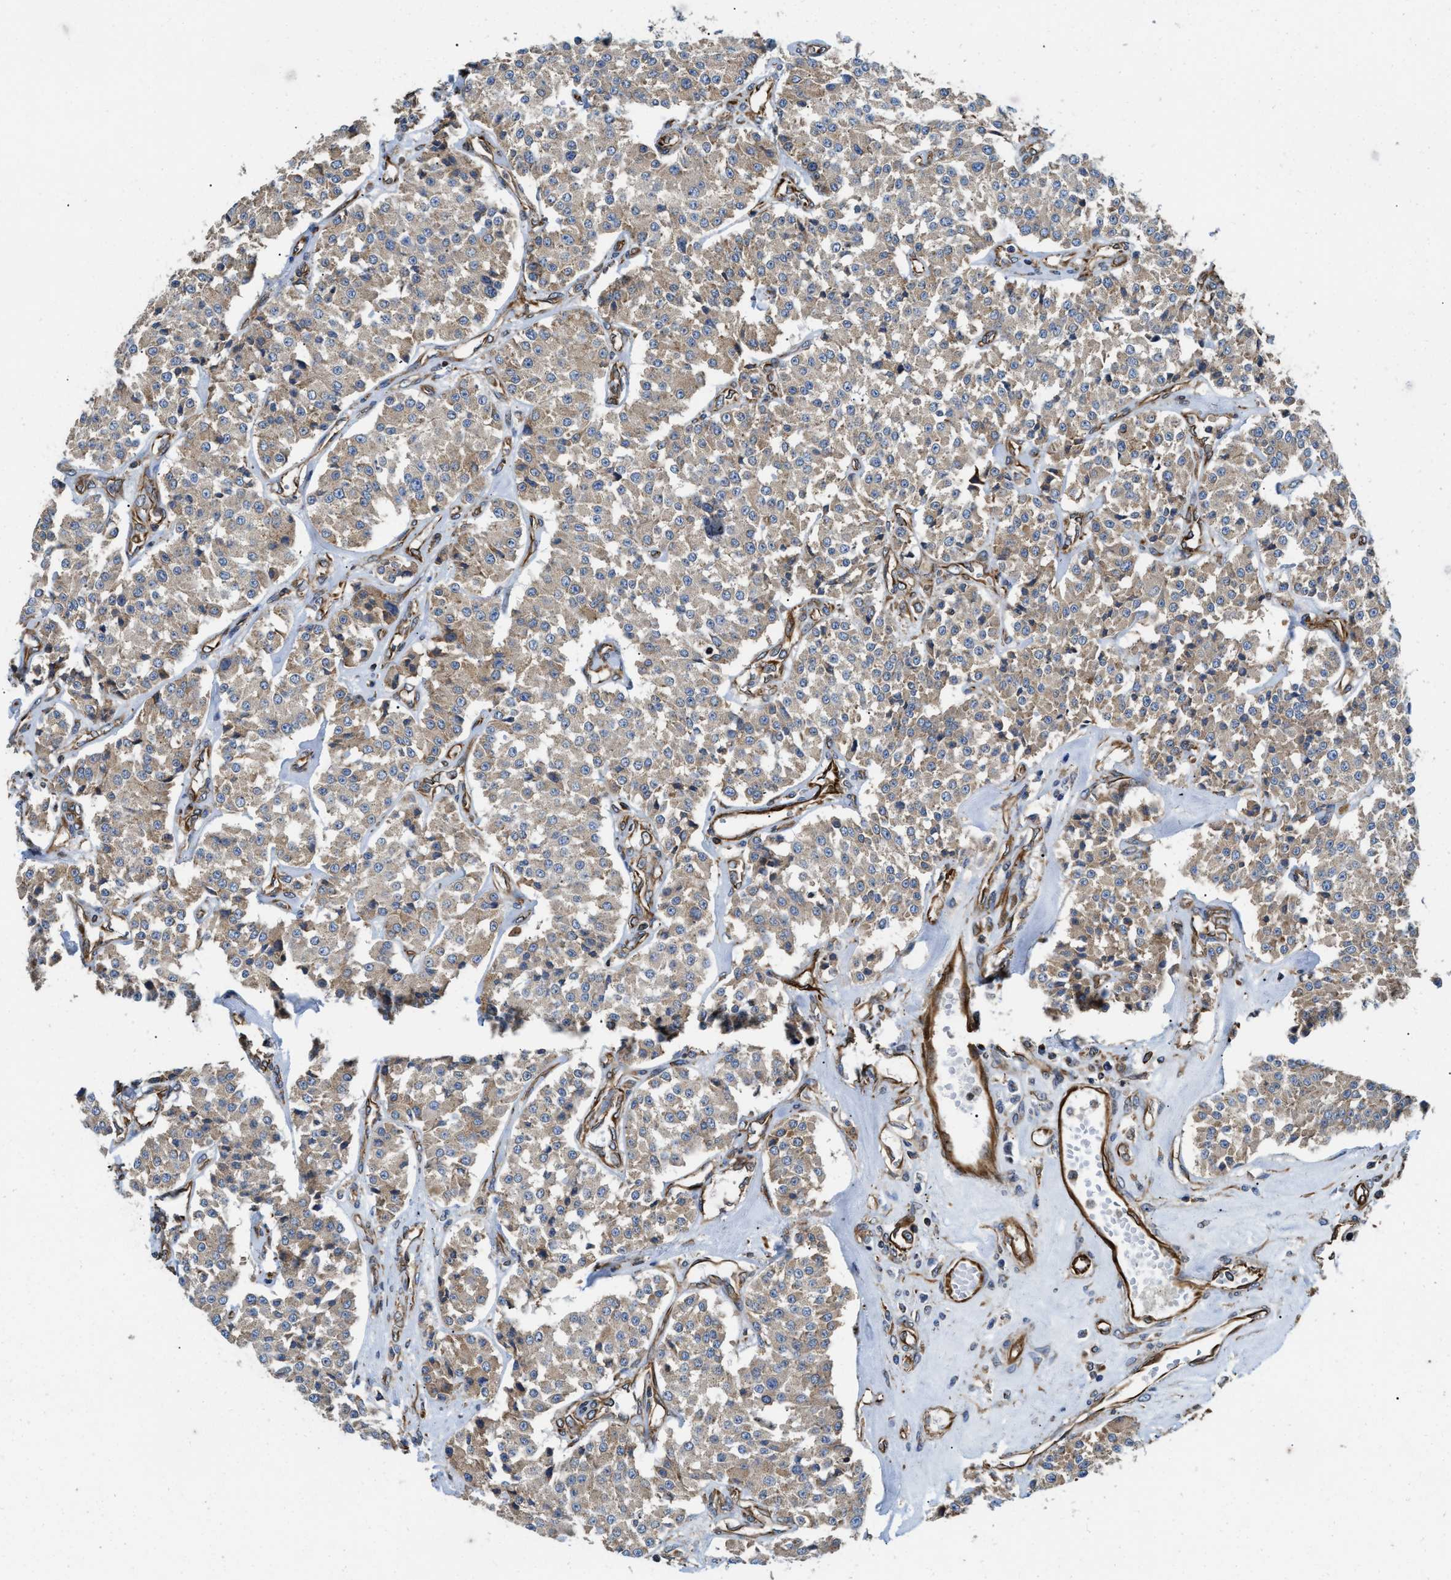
{"staining": {"intensity": "moderate", "quantity": ">75%", "location": "cytoplasmic/membranous"}, "tissue": "carcinoid", "cell_type": "Tumor cells", "image_type": "cancer", "snomed": [{"axis": "morphology", "description": "Carcinoid, malignant, NOS"}, {"axis": "topography", "description": "Pancreas"}], "caption": "Malignant carcinoid was stained to show a protein in brown. There is medium levels of moderate cytoplasmic/membranous staining in approximately >75% of tumor cells.", "gene": "HSD17B12", "patient": {"sex": "male", "age": 41}}